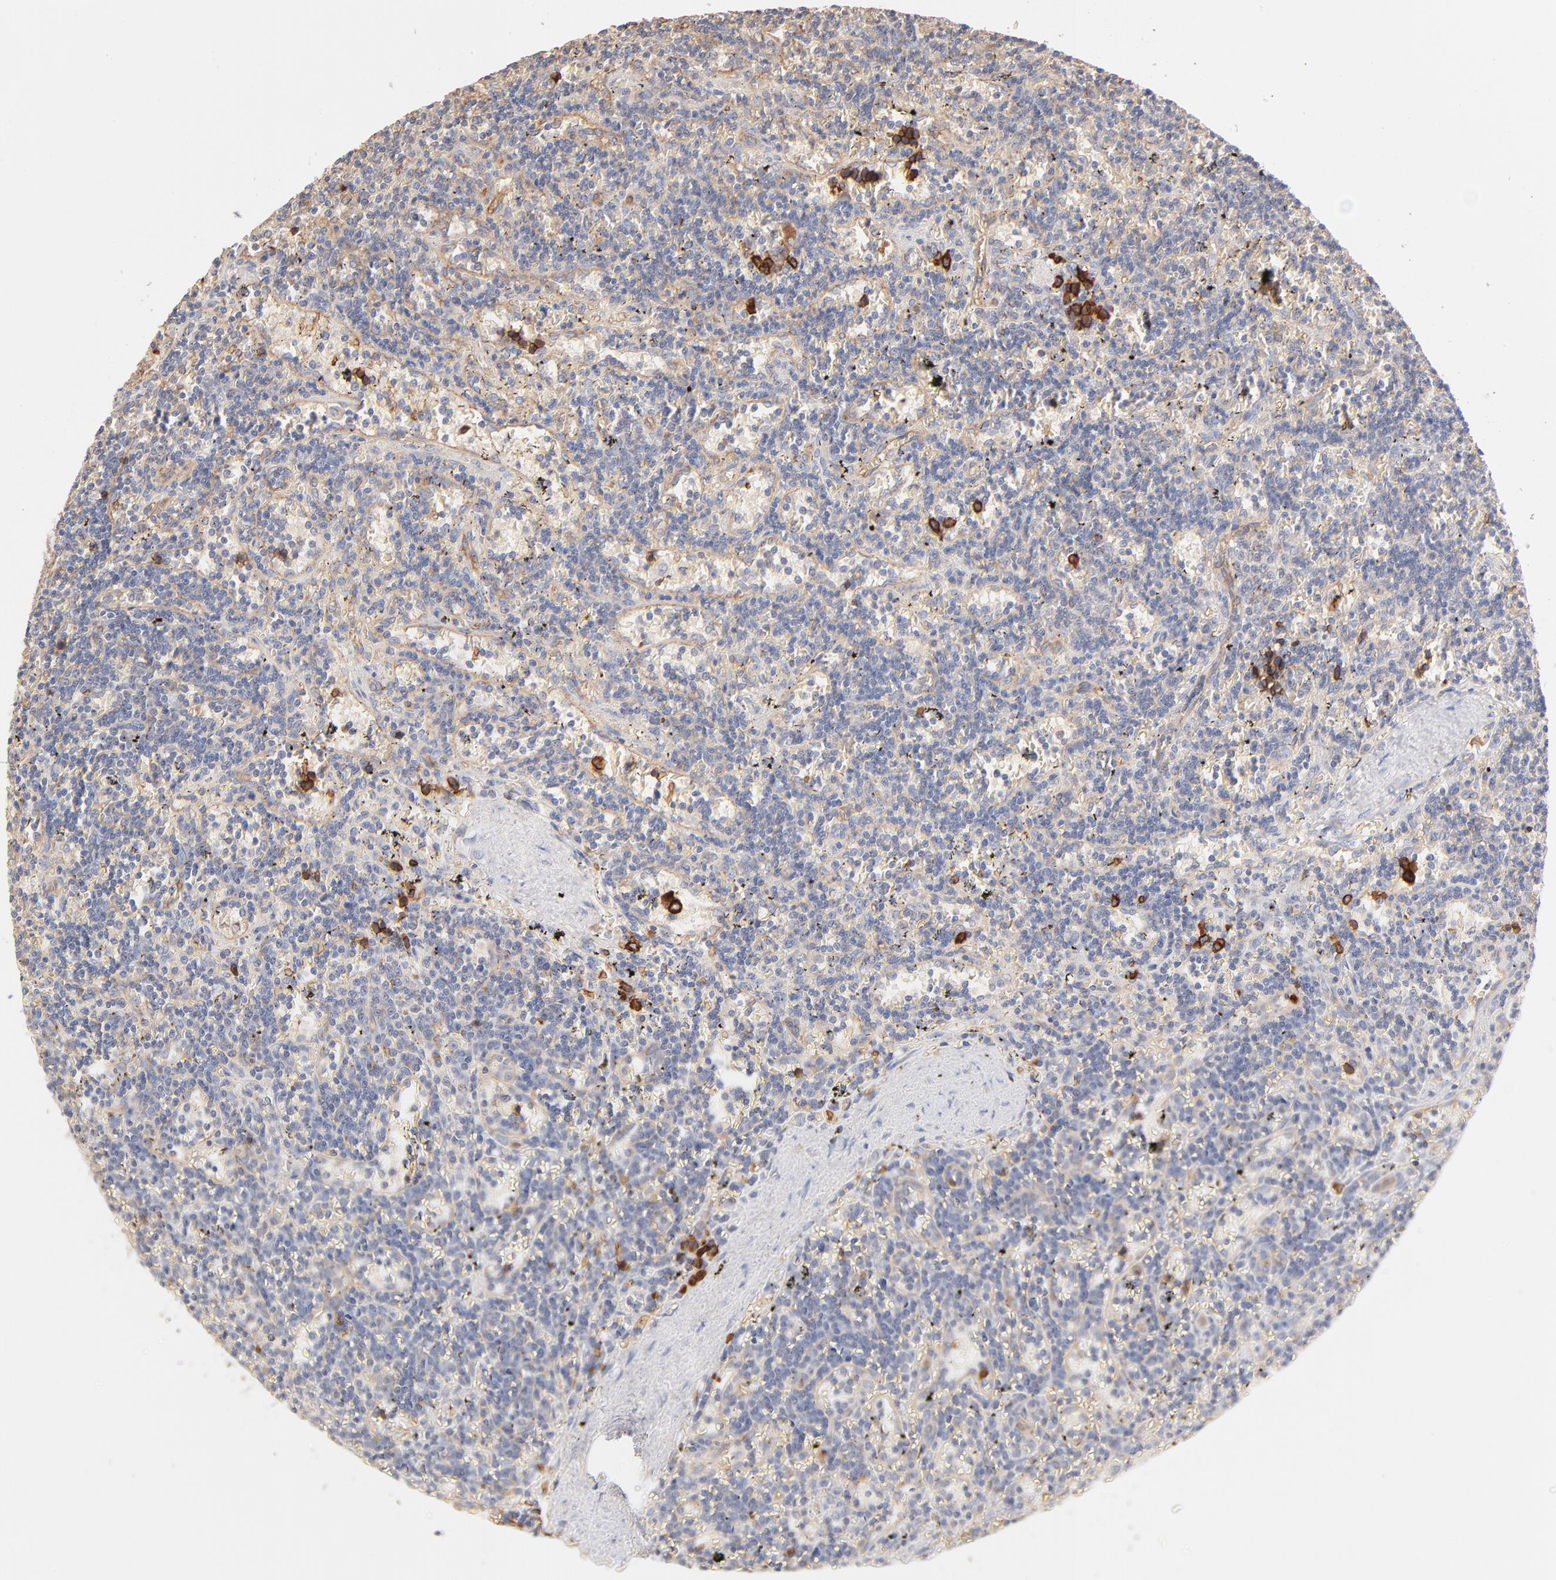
{"staining": {"intensity": "strong", "quantity": "<25%", "location": "cytoplasmic/membranous"}, "tissue": "lymphoma", "cell_type": "Tumor cells", "image_type": "cancer", "snomed": [{"axis": "morphology", "description": "Malignant lymphoma, non-Hodgkin's type, Low grade"}, {"axis": "topography", "description": "Spleen"}], "caption": "Approximately <25% of tumor cells in lymphoma show strong cytoplasmic/membranous protein expression as visualized by brown immunohistochemical staining.", "gene": "SPTB", "patient": {"sex": "male", "age": 60}}